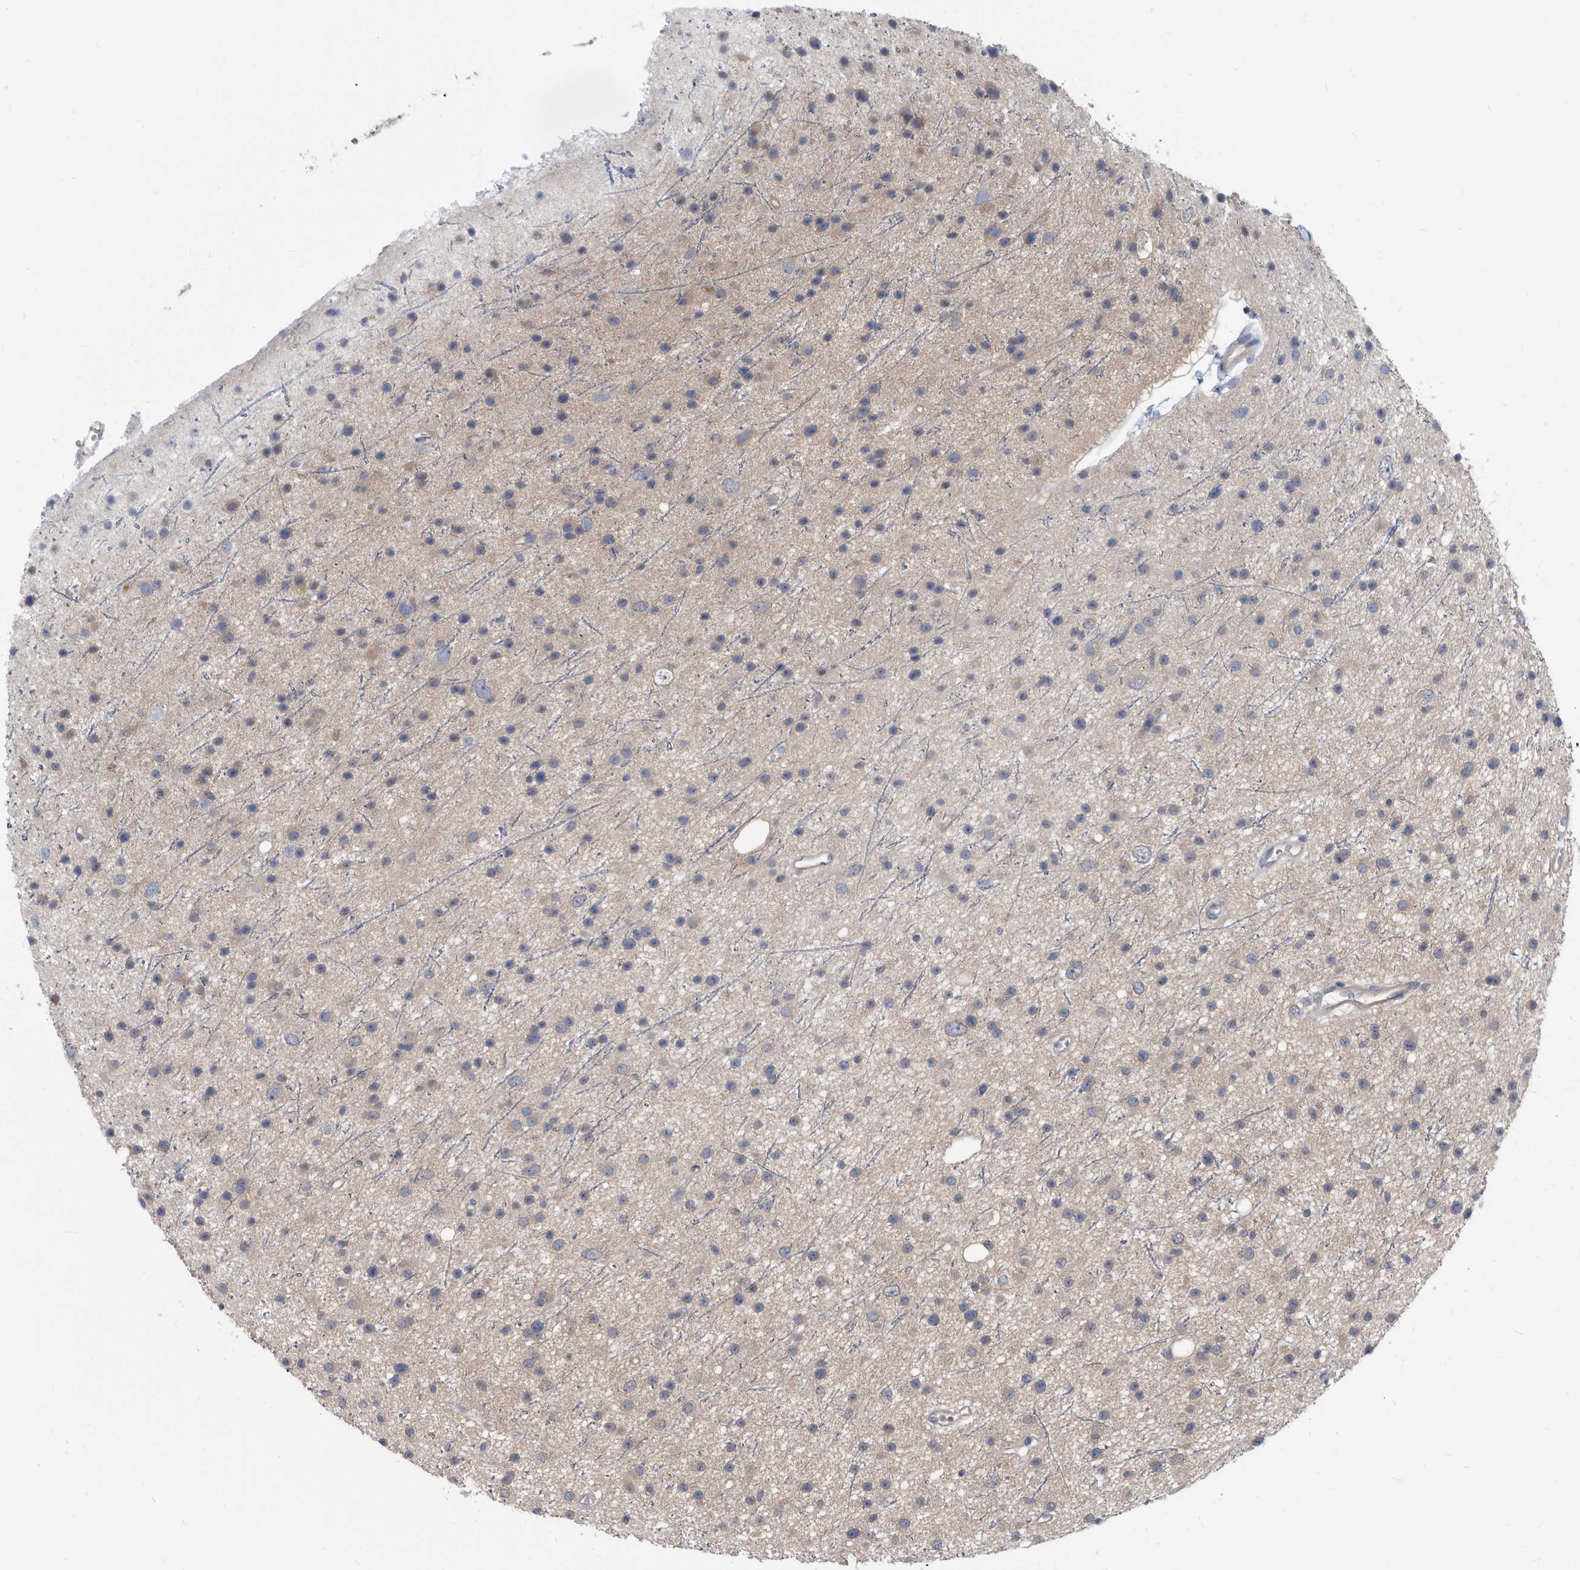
{"staining": {"intensity": "weak", "quantity": "<25%", "location": "cytoplasmic/membranous"}, "tissue": "glioma", "cell_type": "Tumor cells", "image_type": "cancer", "snomed": [{"axis": "morphology", "description": "Glioma, malignant, Low grade"}, {"axis": "topography", "description": "Cerebral cortex"}], "caption": "High power microscopy image of an IHC micrograph of malignant glioma (low-grade), revealing no significant expression in tumor cells.", "gene": "APEH", "patient": {"sex": "female", "age": 39}}